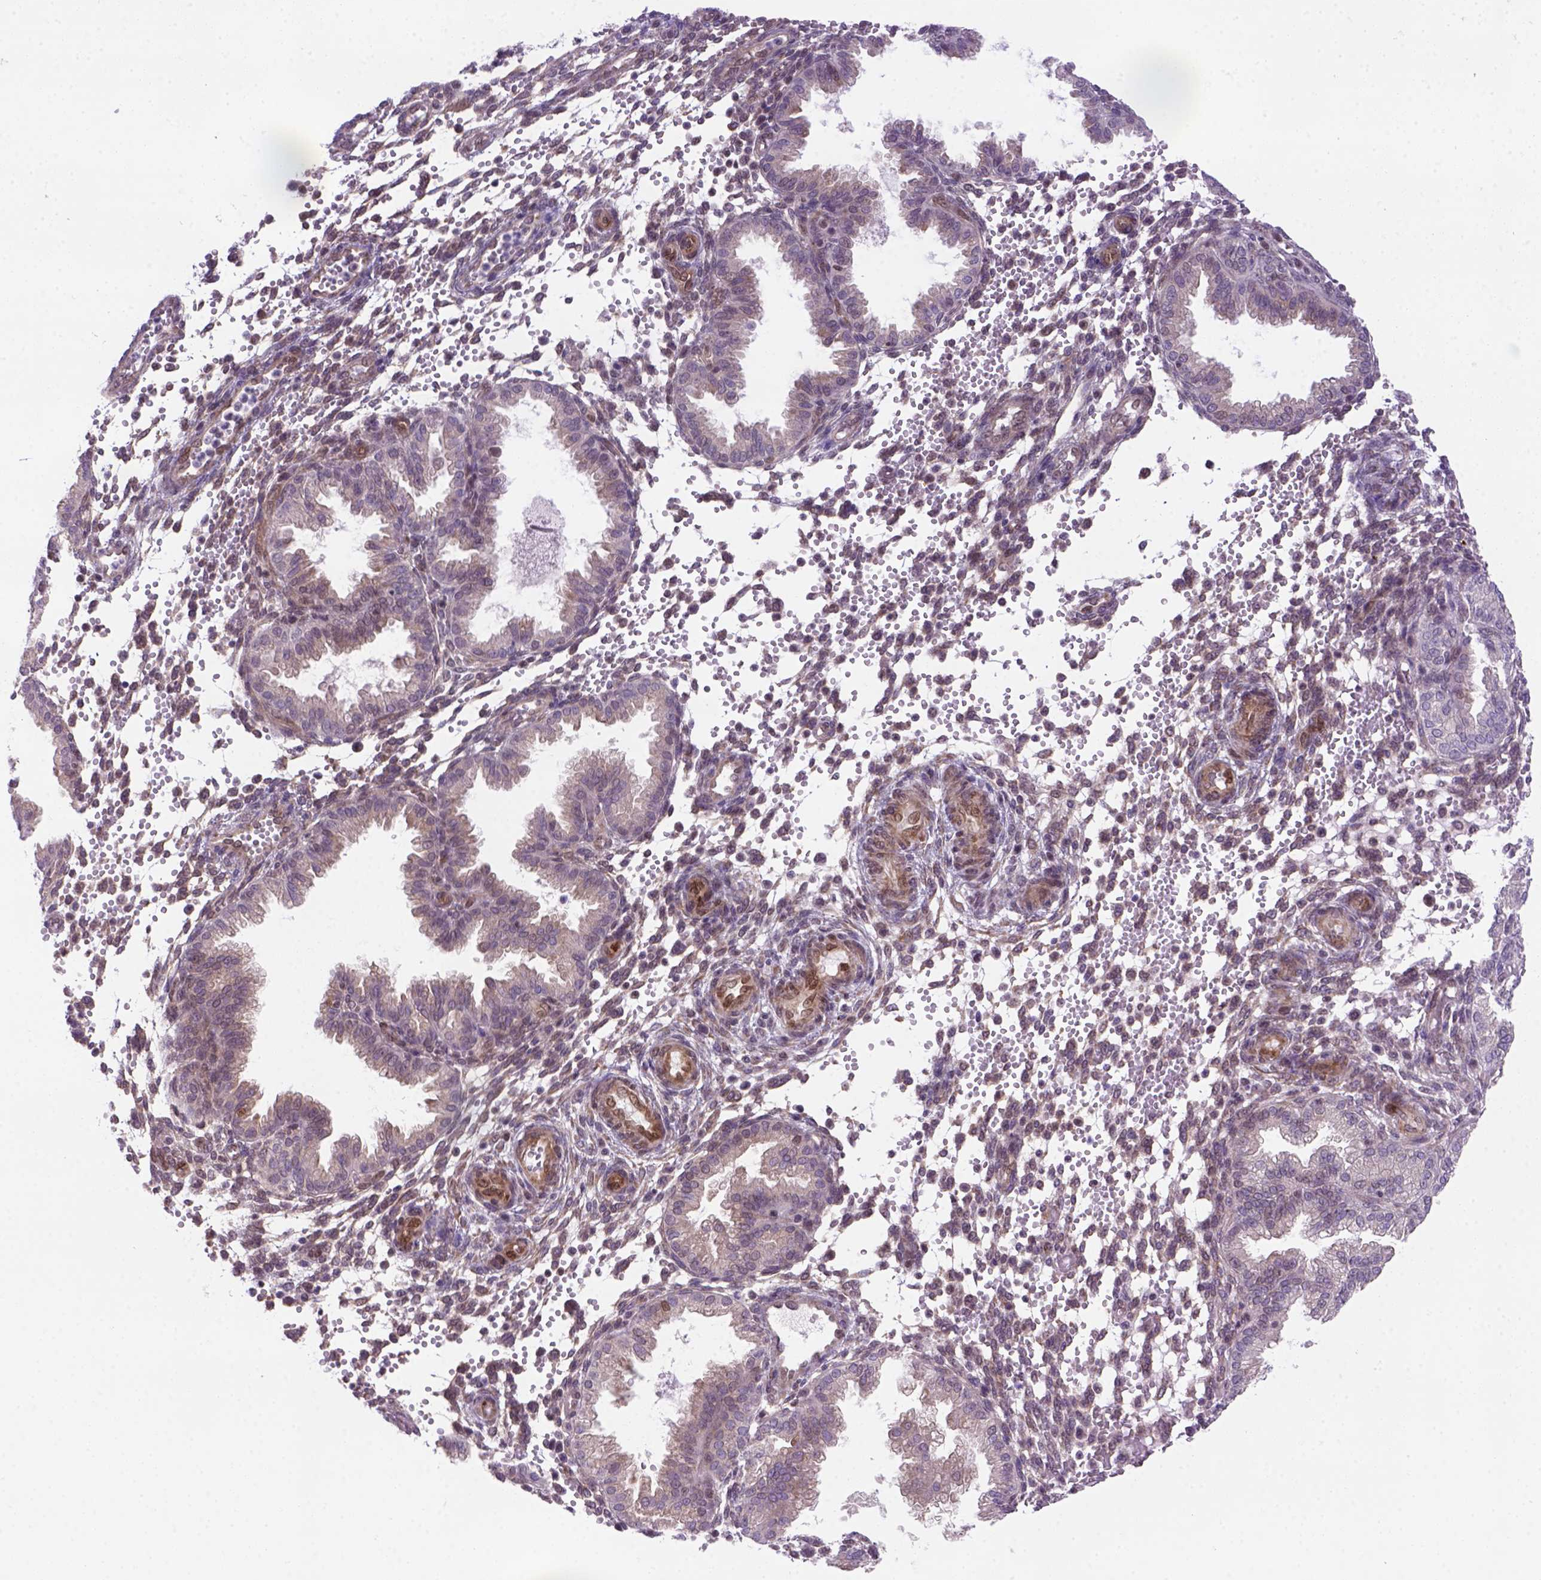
{"staining": {"intensity": "weak", "quantity": "<25%", "location": "nuclear"}, "tissue": "endometrium", "cell_type": "Cells in endometrial stroma", "image_type": "normal", "snomed": [{"axis": "morphology", "description": "Normal tissue, NOS"}, {"axis": "topography", "description": "Endometrium"}], "caption": "Endometrium was stained to show a protein in brown. There is no significant expression in cells in endometrial stroma. (DAB (3,3'-diaminobenzidine) IHC, high magnification).", "gene": "MGMT", "patient": {"sex": "female", "age": 33}}